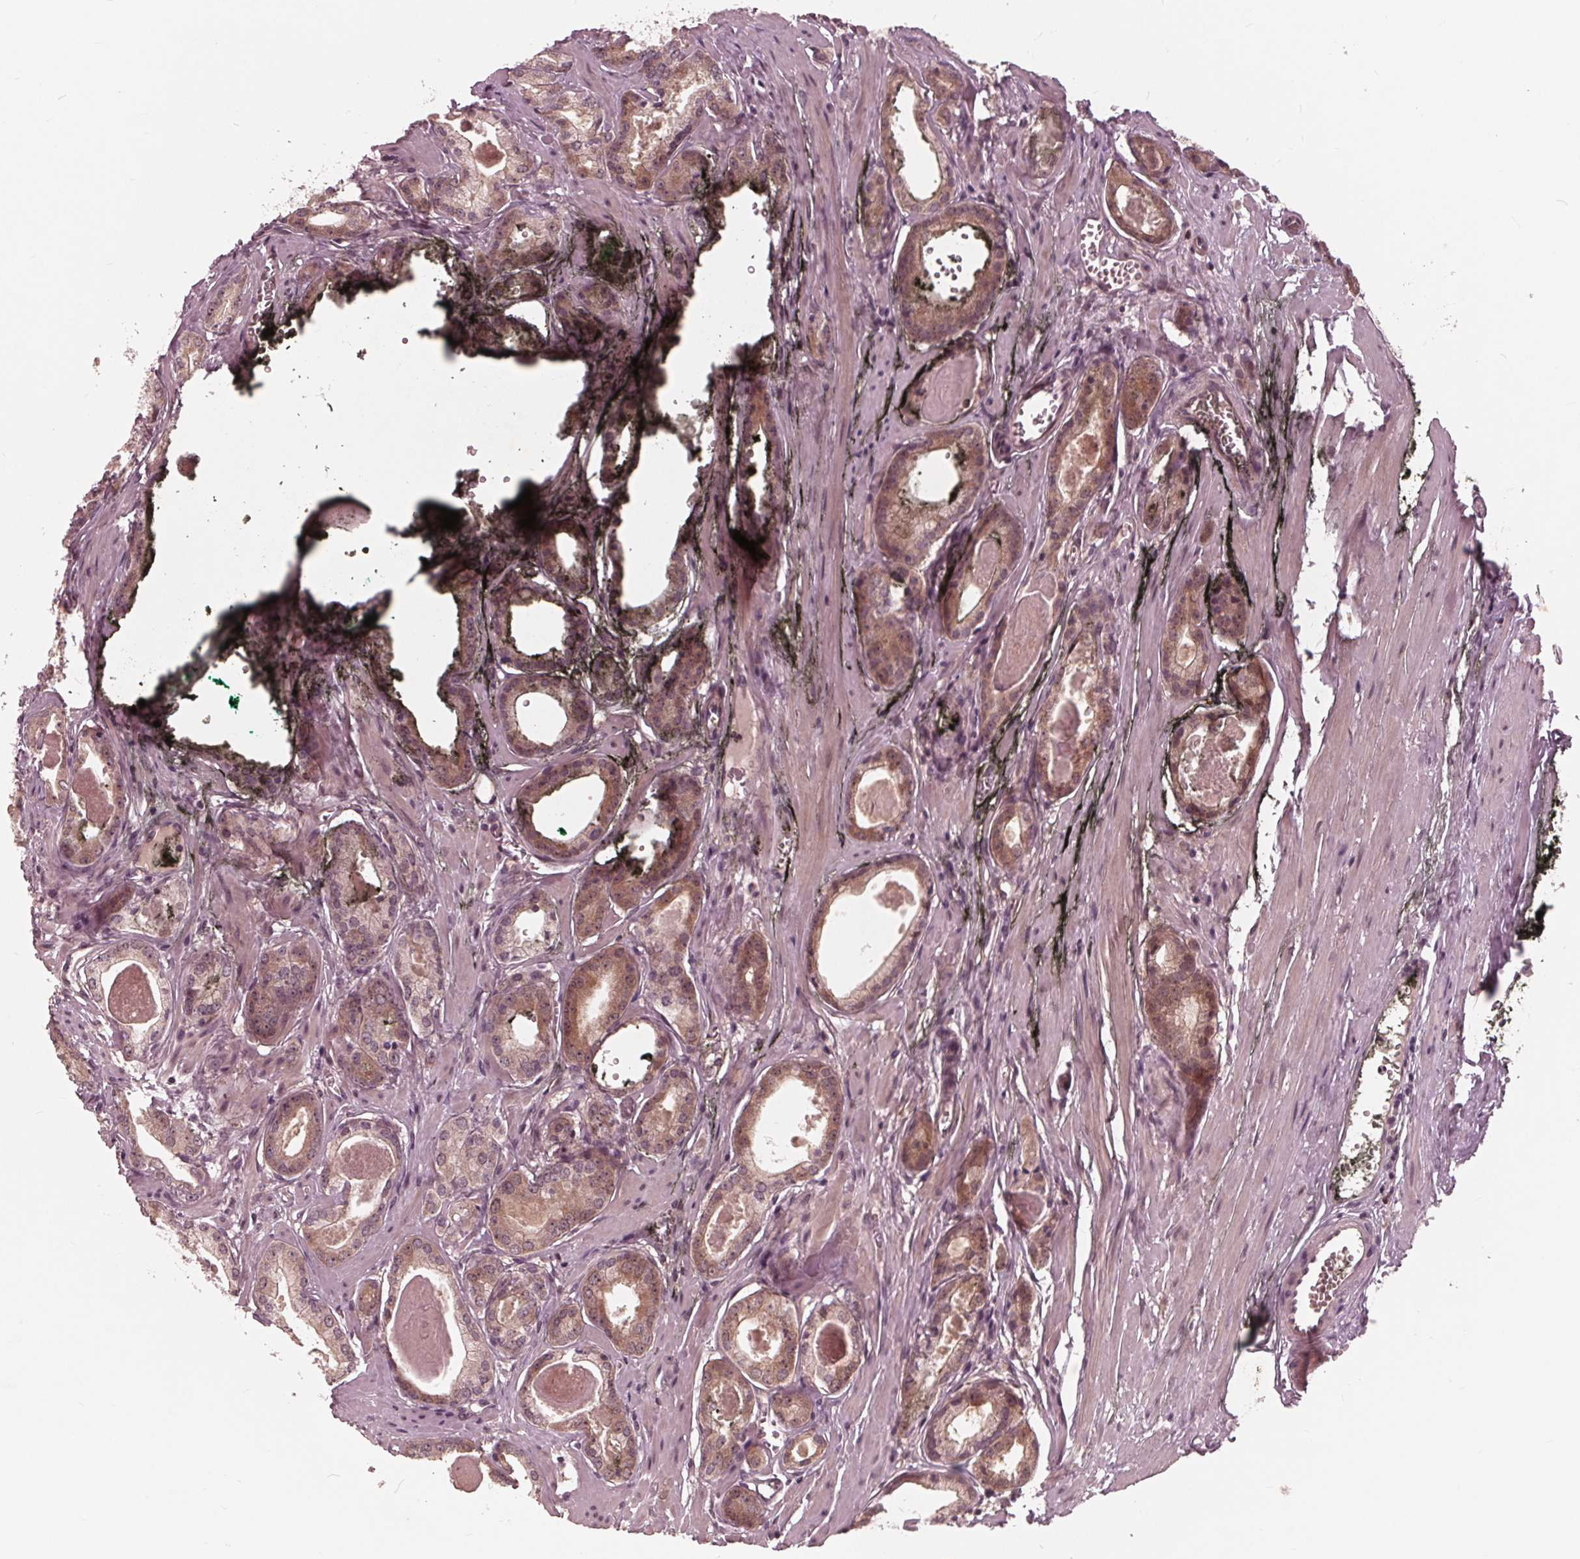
{"staining": {"intensity": "weak", "quantity": ">75%", "location": "cytoplasmic/membranous"}, "tissue": "prostate cancer", "cell_type": "Tumor cells", "image_type": "cancer", "snomed": [{"axis": "morphology", "description": "Adenocarcinoma, NOS"}, {"axis": "morphology", "description": "Adenocarcinoma, Low grade"}, {"axis": "topography", "description": "Prostate"}], "caption": "High-magnification brightfield microscopy of prostate adenocarcinoma stained with DAB (brown) and counterstained with hematoxylin (blue). tumor cells exhibit weak cytoplasmic/membranous expression is seen in approximately>75% of cells. The protein of interest is shown in brown color, while the nuclei are stained blue.", "gene": "UBALD1", "patient": {"sex": "male", "age": 64}}